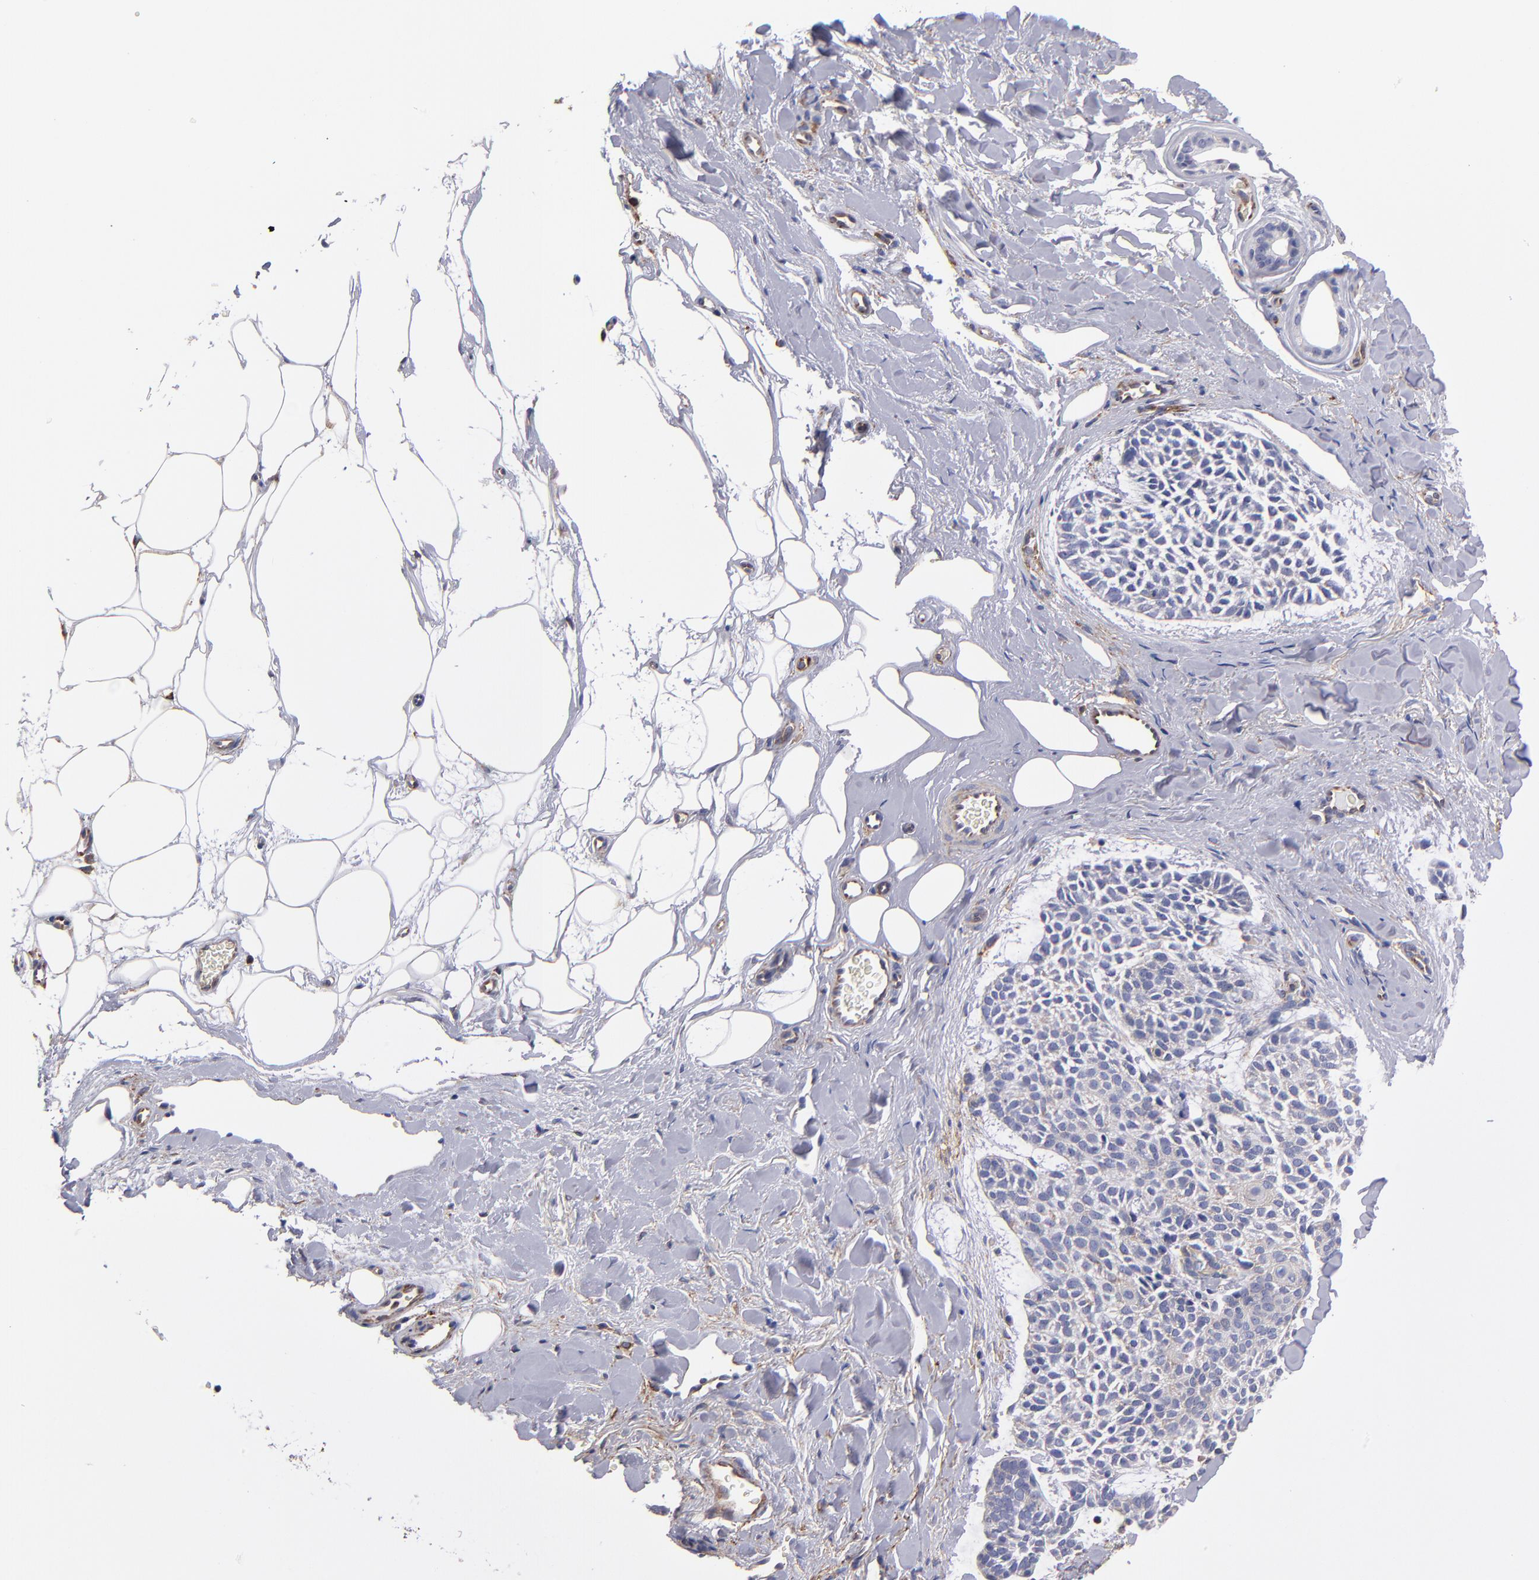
{"staining": {"intensity": "negative", "quantity": "none", "location": "none"}, "tissue": "skin cancer", "cell_type": "Tumor cells", "image_type": "cancer", "snomed": [{"axis": "morphology", "description": "Normal tissue, NOS"}, {"axis": "morphology", "description": "Basal cell carcinoma"}, {"axis": "topography", "description": "Skin"}], "caption": "Skin cancer stained for a protein using IHC demonstrates no positivity tumor cells.", "gene": "MVP", "patient": {"sex": "female", "age": 70}}